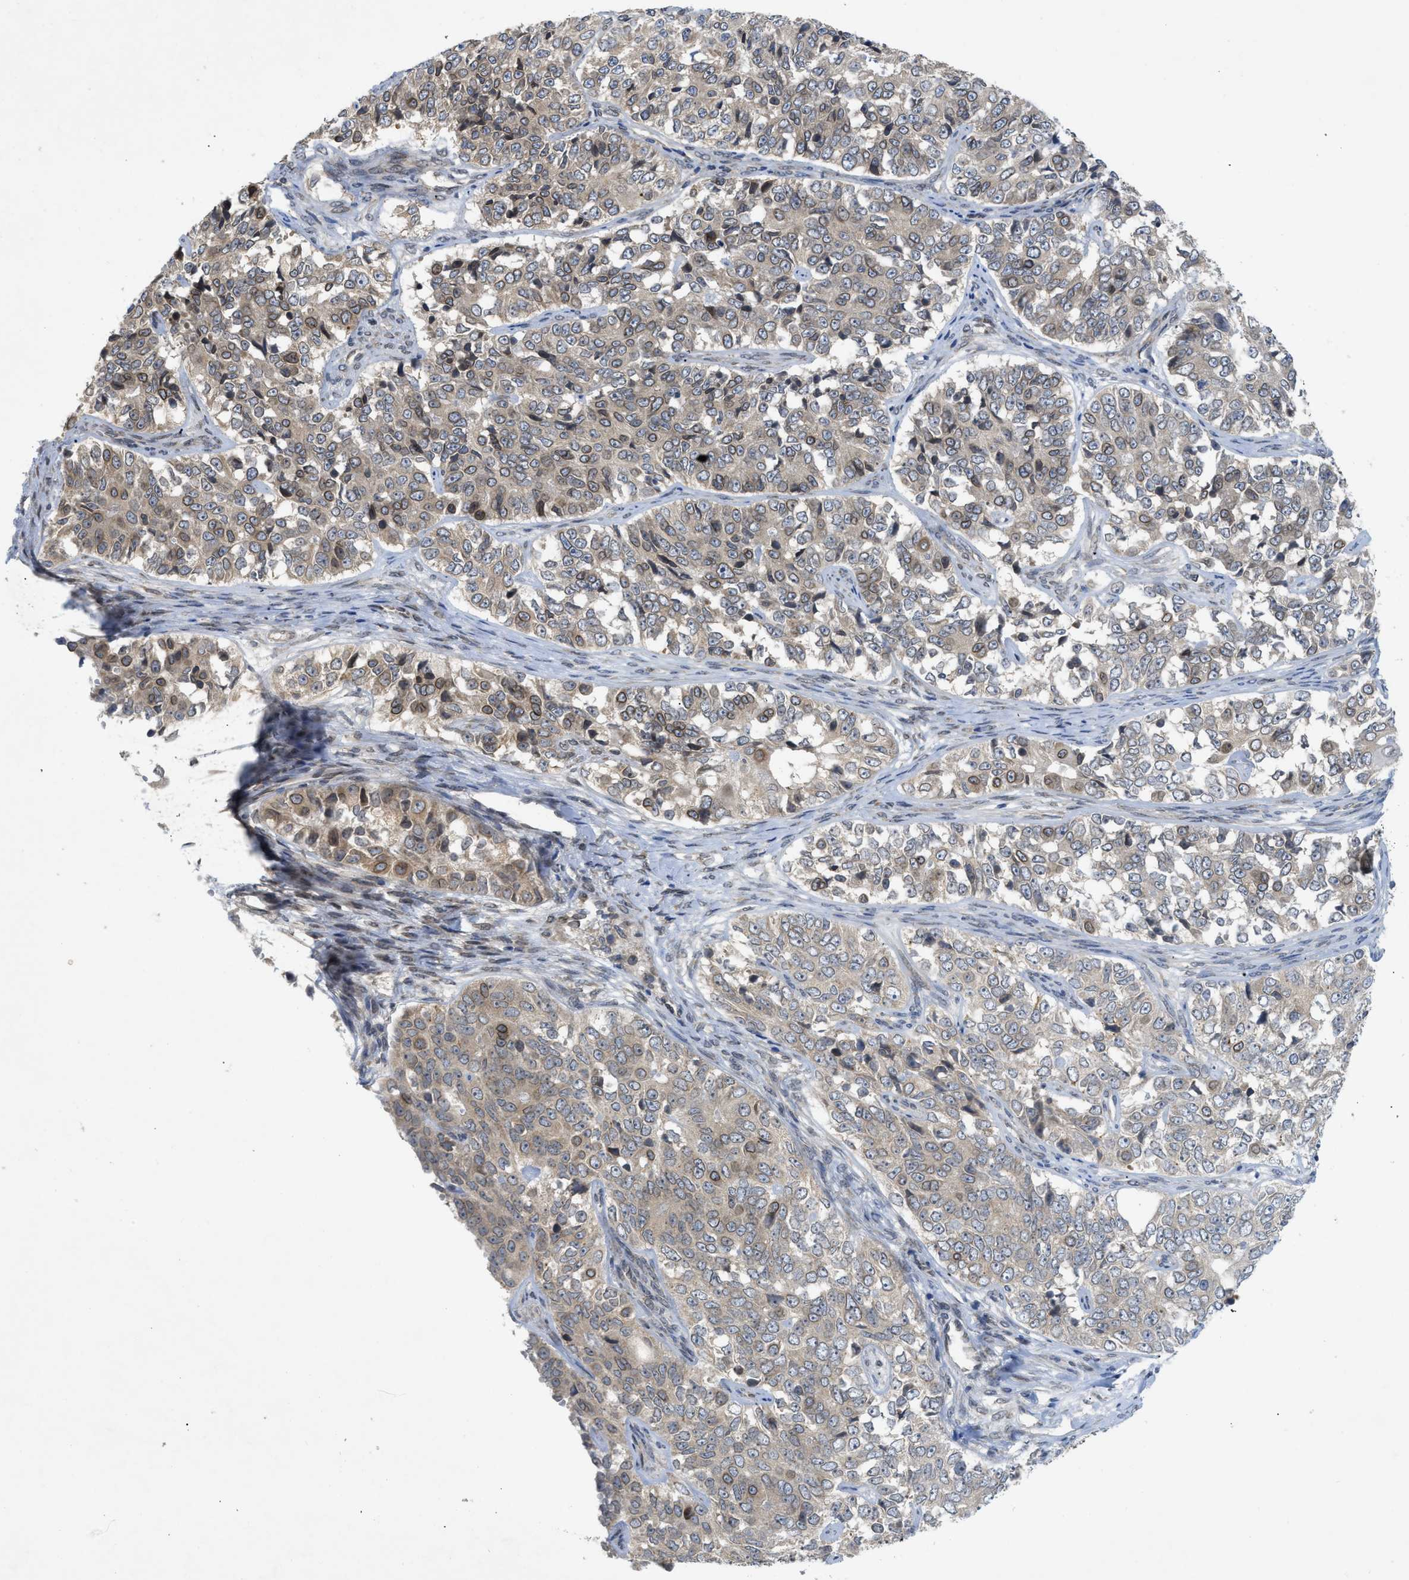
{"staining": {"intensity": "weak", "quantity": "<25%", "location": "cytoplasmic/membranous"}, "tissue": "ovarian cancer", "cell_type": "Tumor cells", "image_type": "cancer", "snomed": [{"axis": "morphology", "description": "Carcinoma, endometroid"}, {"axis": "topography", "description": "Ovary"}], "caption": "IHC image of ovarian cancer stained for a protein (brown), which shows no expression in tumor cells.", "gene": "EIF2AK3", "patient": {"sex": "female", "age": 51}}